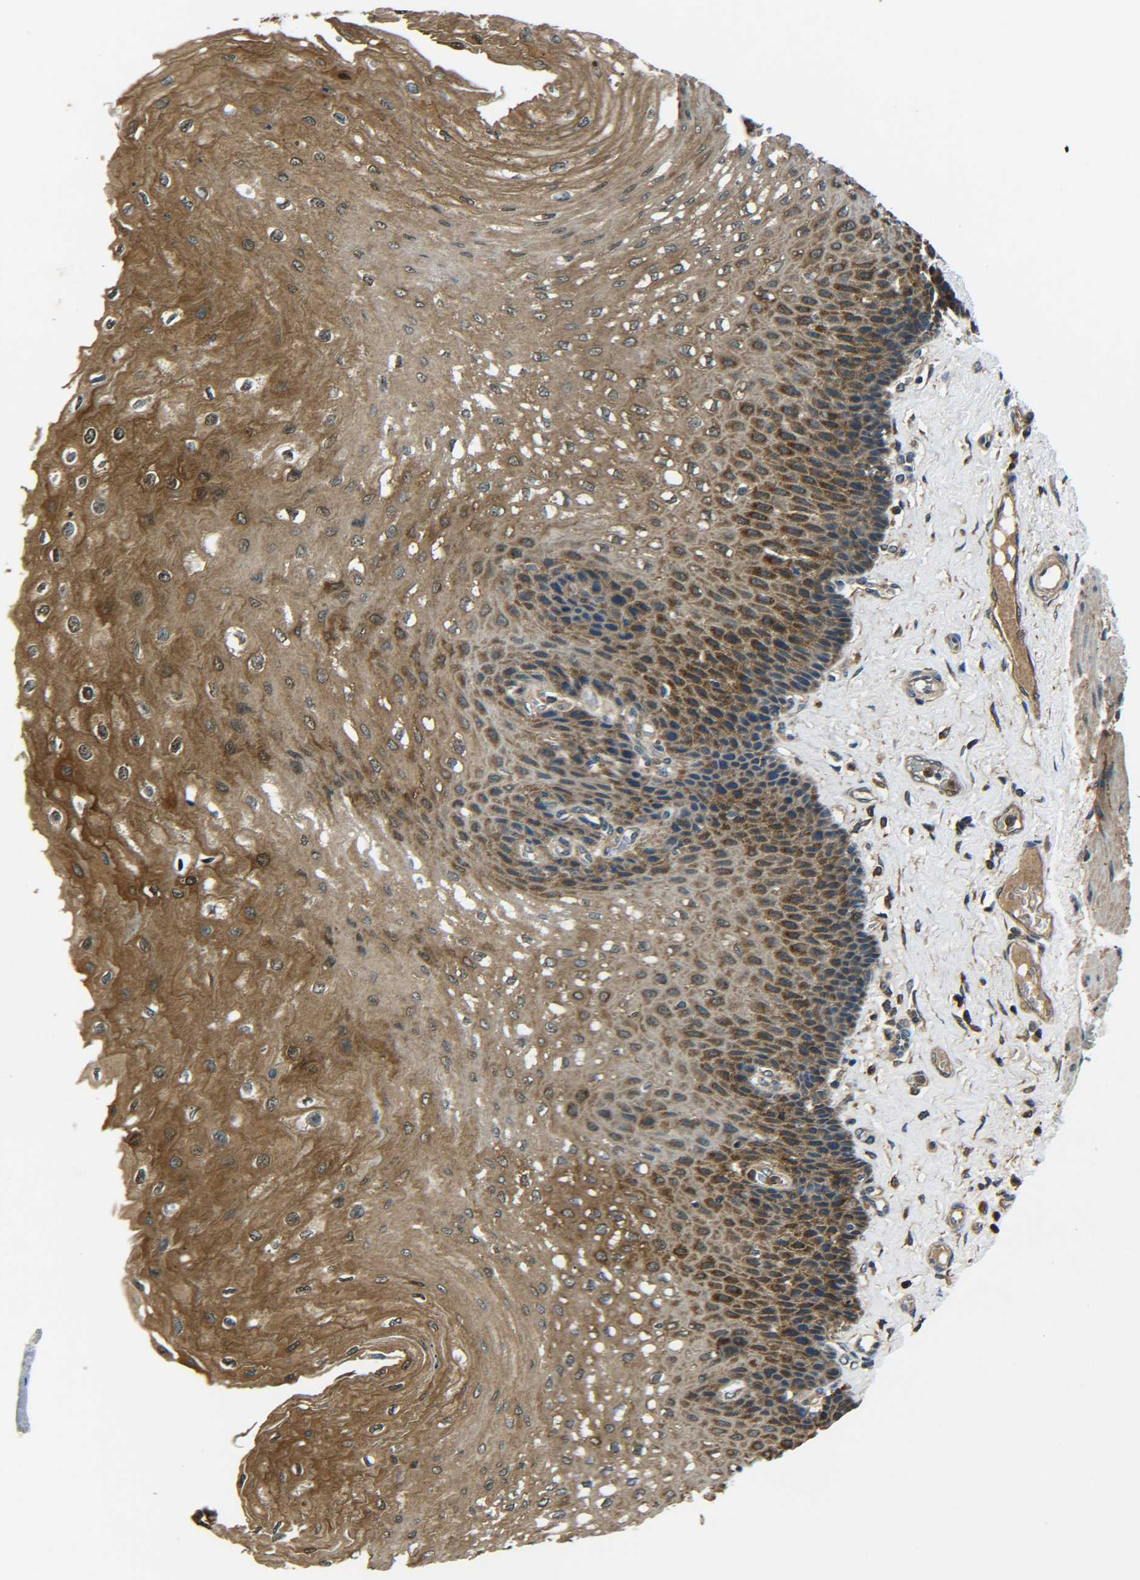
{"staining": {"intensity": "strong", "quantity": ">75%", "location": "cytoplasmic/membranous"}, "tissue": "esophagus", "cell_type": "Squamous epithelial cells", "image_type": "normal", "snomed": [{"axis": "morphology", "description": "Normal tissue, NOS"}, {"axis": "topography", "description": "Esophagus"}], "caption": "Squamous epithelial cells demonstrate high levels of strong cytoplasmic/membranous expression in approximately >75% of cells in unremarkable human esophagus.", "gene": "PREB", "patient": {"sex": "female", "age": 72}}